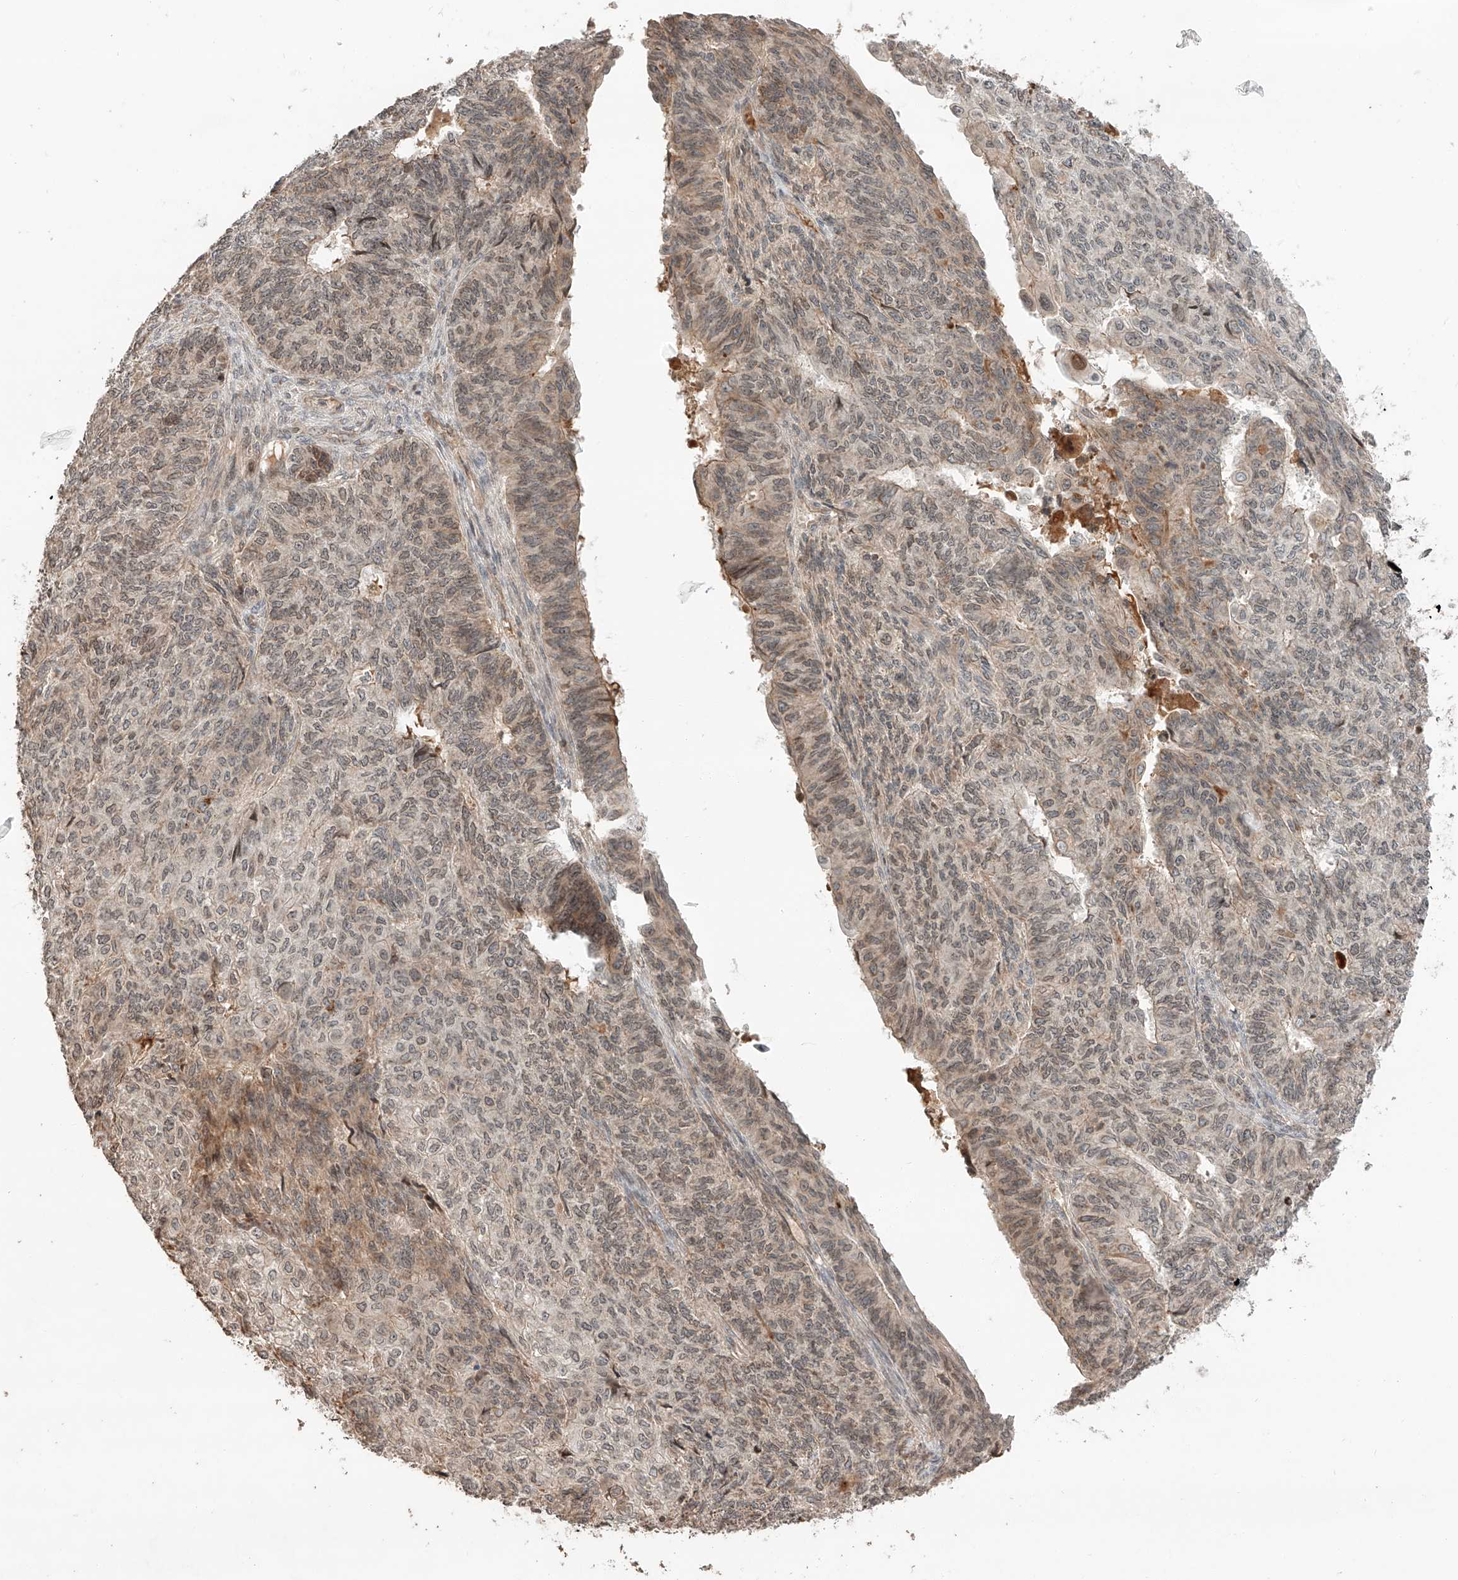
{"staining": {"intensity": "weak", "quantity": "<25%", "location": "cytoplasmic/membranous"}, "tissue": "endometrial cancer", "cell_type": "Tumor cells", "image_type": "cancer", "snomed": [{"axis": "morphology", "description": "Adenocarcinoma, NOS"}, {"axis": "topography", "description": "Endometrium"}], "caption": "A high-resolution photomicrograph shows immunohistochemistry (IHC) staining of adenocarcinoma (endometrial), which exhibits no significant staining in tumor cells.", "gene": "ARHGAP33", "patient": {"sex": "female", "age": 32}}